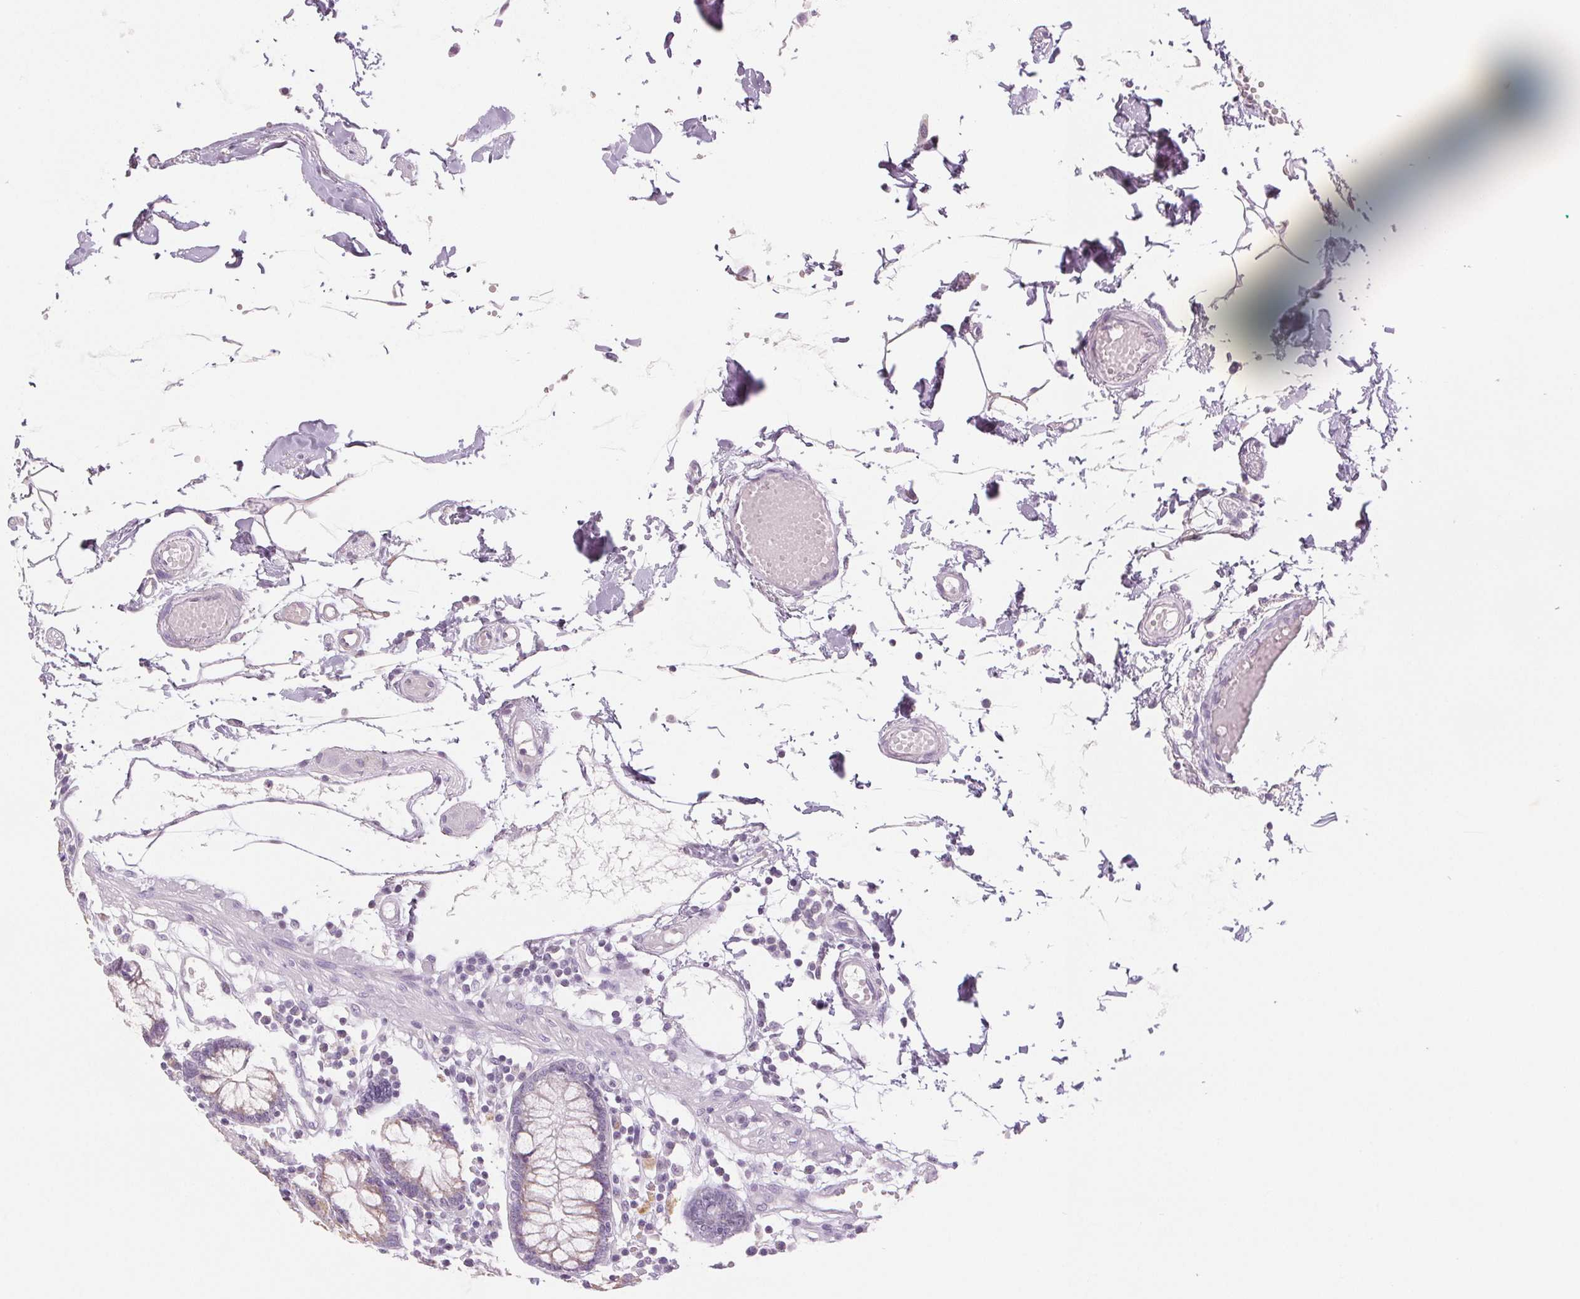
{"staining": {"intensity": "negative", "quantity": "none", "location": "none"}, "tissue": "colon", "cell_type": "Endothelial cells", "image_type": "normal", "snomed": [{"axis": "morphology", "description": "Normal tissue, NOS"}, {"axis": "morphology", "description": "Adenocarcinoma, NOS"}, {"axis": "topography", "description": "Colon"}], "caption": "Colon stained for a protein using immunohistochemistry shows no positivity endothelial cells.", "gene": "EHHADH", "patient": {"sex": "male", "age": 83}}